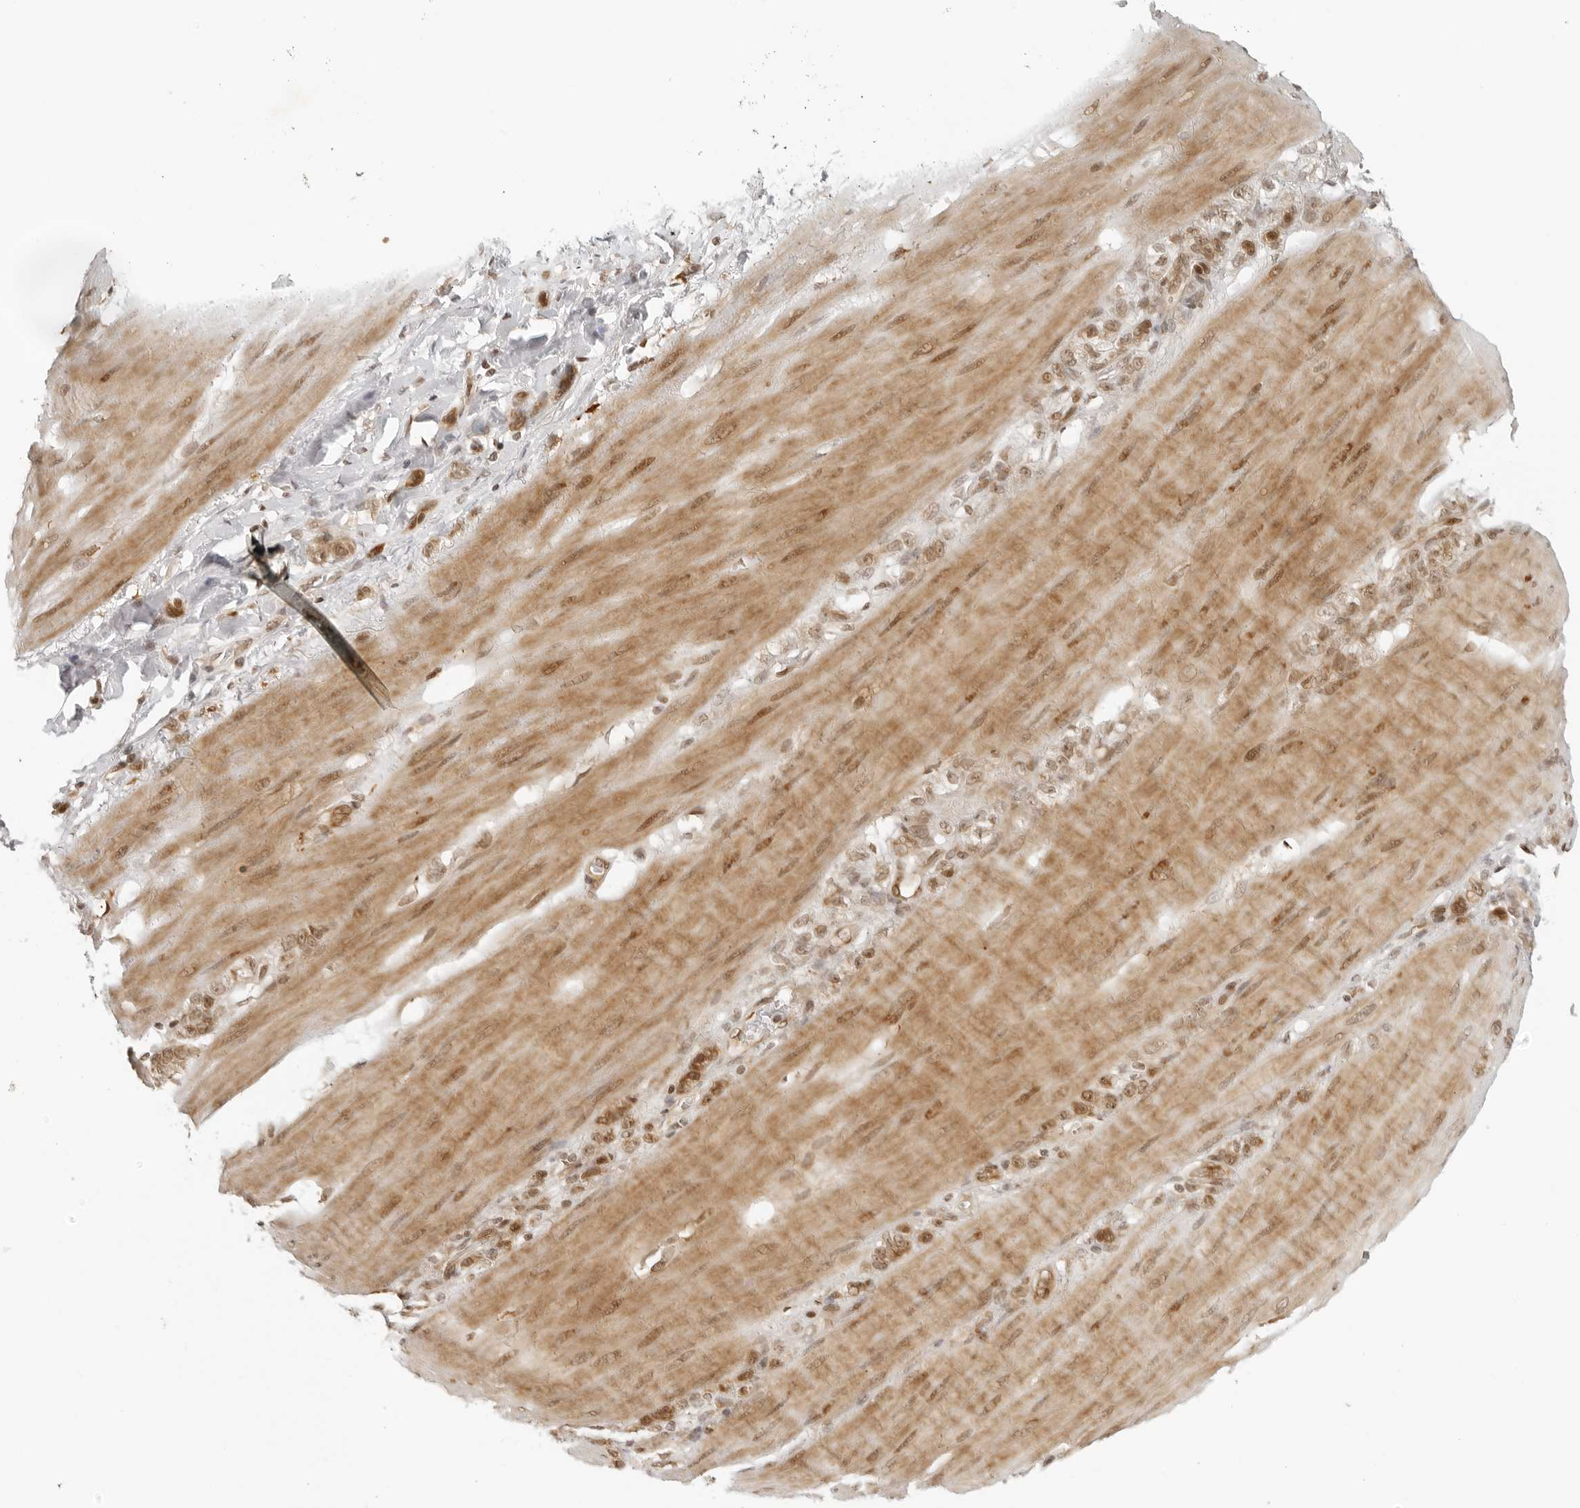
{"staining": {"intensity": "moderate", "quantity": ">75%", "location": "cytoplasmic/membranous,nuclear"}, "tissue": "stomach cancer", "cell_type": "Tumor cells", "image_type": "cancer", "snomed": [{"axis": "morphology", "description": "Adenocarcinoma, NOS"}, {"axis": "topography", "description": "Stomach"}], "caption": "Tumor cells demonstrate moderate cytoplasmic/membranous and nuclear positivity in approximately >75% of cells in stomach cancer. (IHC, brightfield microscopy, high magnification).", "gene": "ZNF407", "patient": {"sex": "male", "age": 82}}